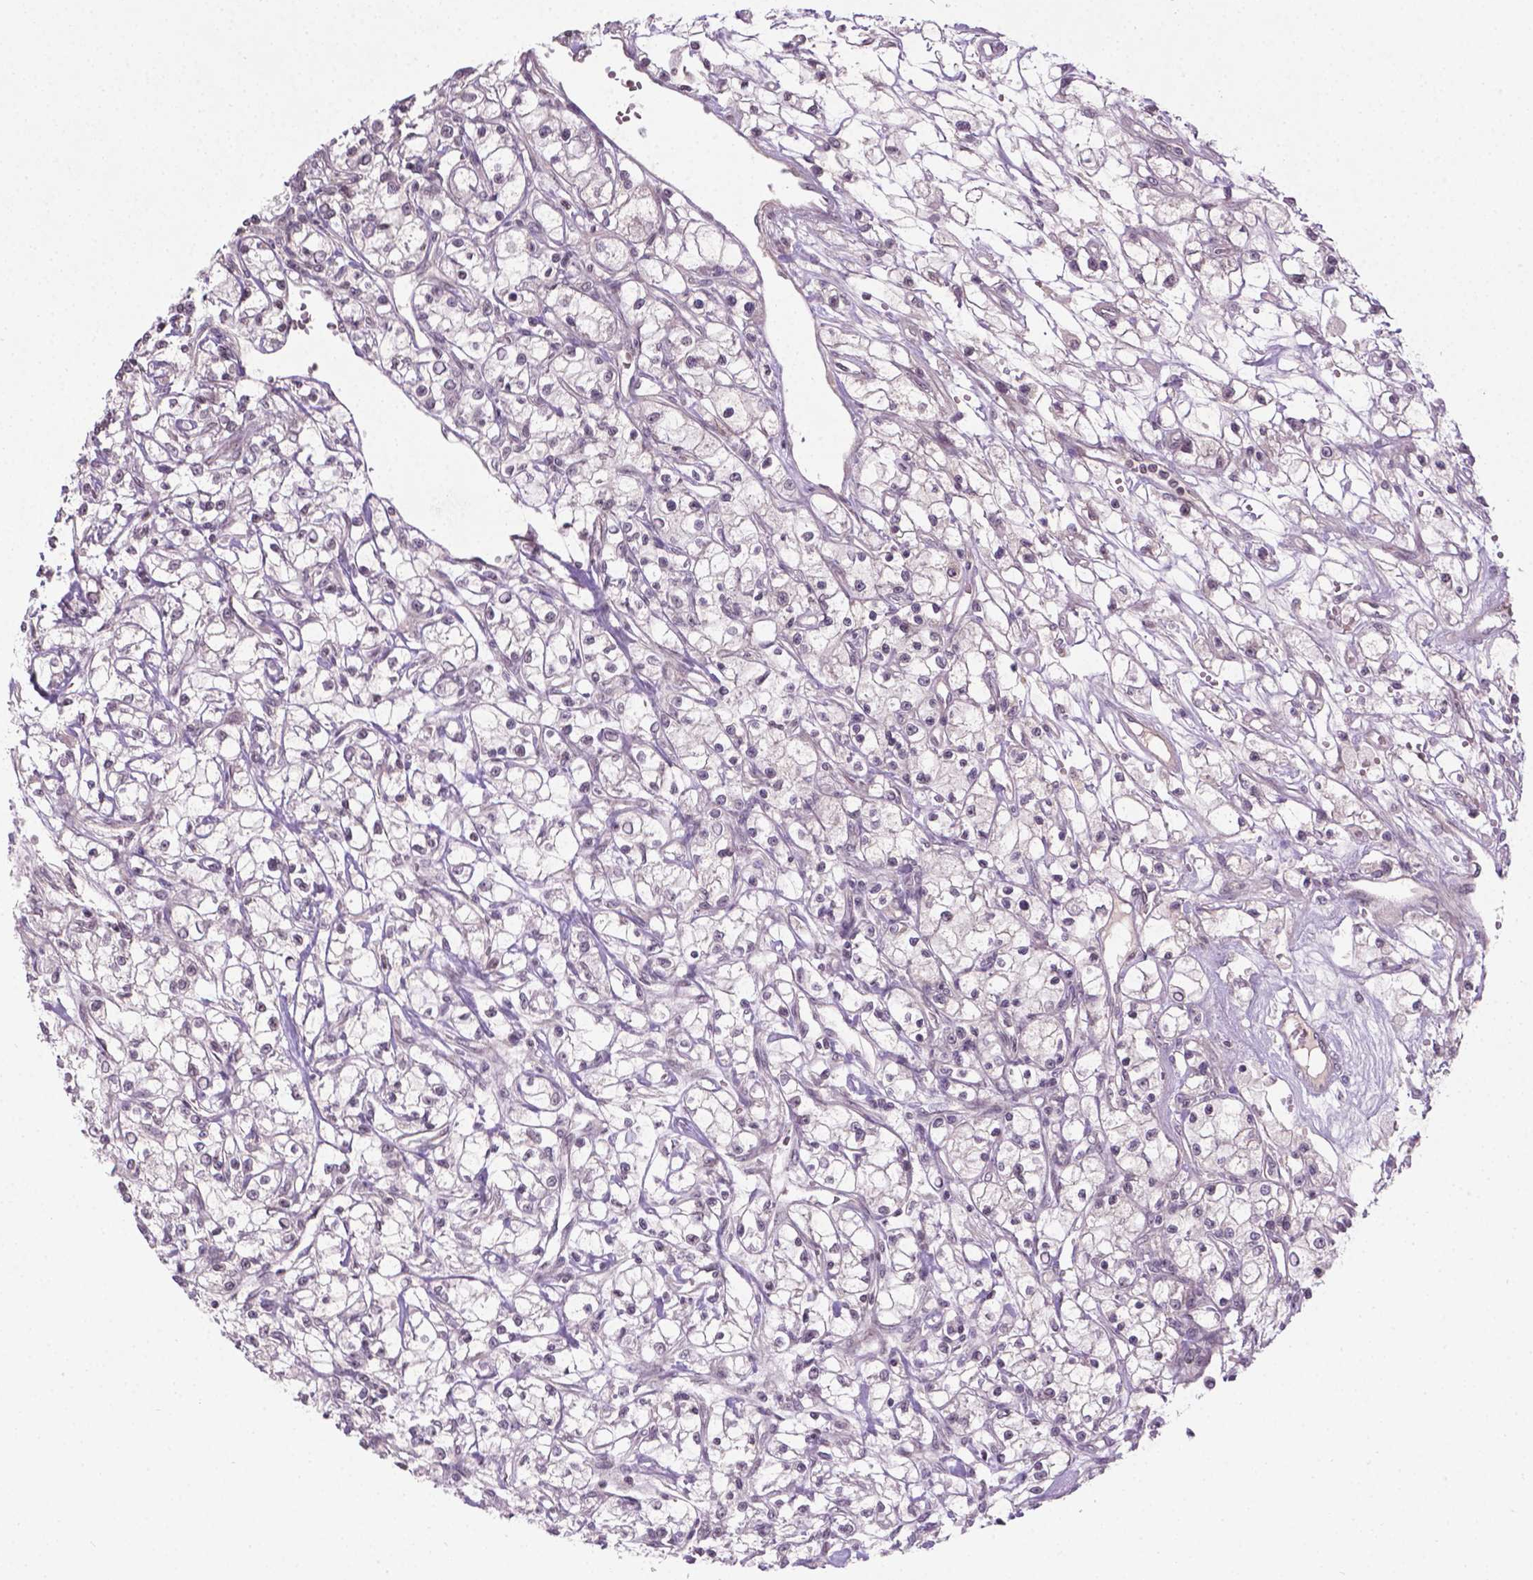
{"staining": {"intensity": "negative", "quantity": "none", "location": "none"}, "tissue": "renal cancer", "cell_type": "Tumor cells", "image_type": "cancer", "snomed": [{"axis": "morphology", "description": "Adenocarcinoma, NOS"}, {"axis": "topography", "description": "Kidney"}], "caption": "The image demonstrates no staining of tumor cells in renal adenocarcinoma. Brightfield microscopy of immunohistochemistry (IHC) stained with DAB (brown) and hematoxylin (blue), captured at high magnification.", "gene": "ANKRD54", "patient": {"sex": "female", "age": 59}}